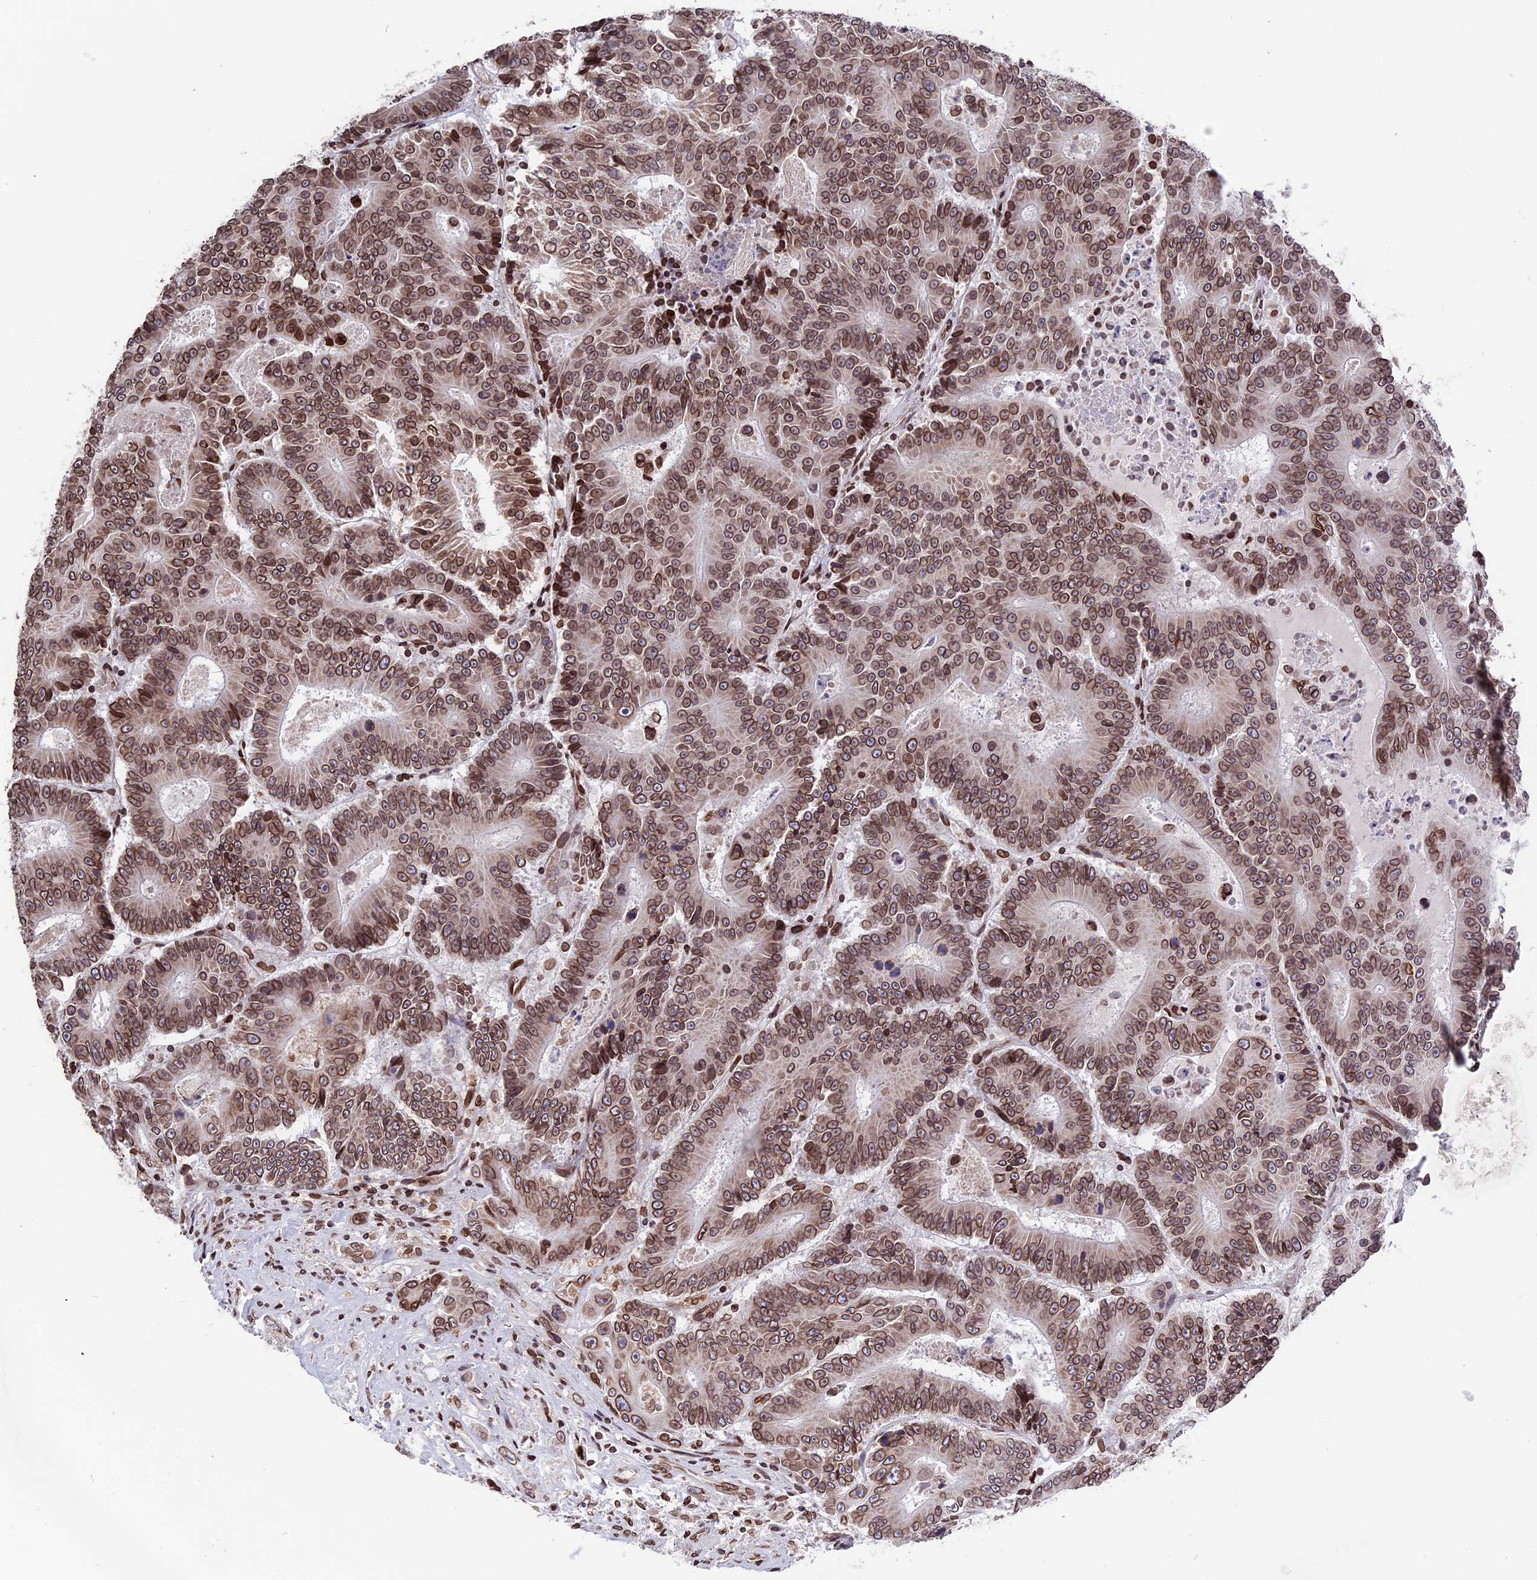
{"staining": {"intensity": "moderate", "quantity": ">75%", "location": "cytoplasmic/membranous,nuclear"}, "tissue": "colorectal cancer", "cell_type": "Tumor cells", "image_type": "cancer", "snomed": [{"axis": "morphology", "description": "Adenocarcinoma, NOS"}, {"axis": "topography", "description": "Colon"}], "caption": "The image displays staining of adenocarcinoma (colorectal), revealing moderate cytoplasmic/membranous and nuclear protein expression (brown color) within tumor cells.", "gene": "PTCHD4", "patient": {"sex": "male", "age": 83}}